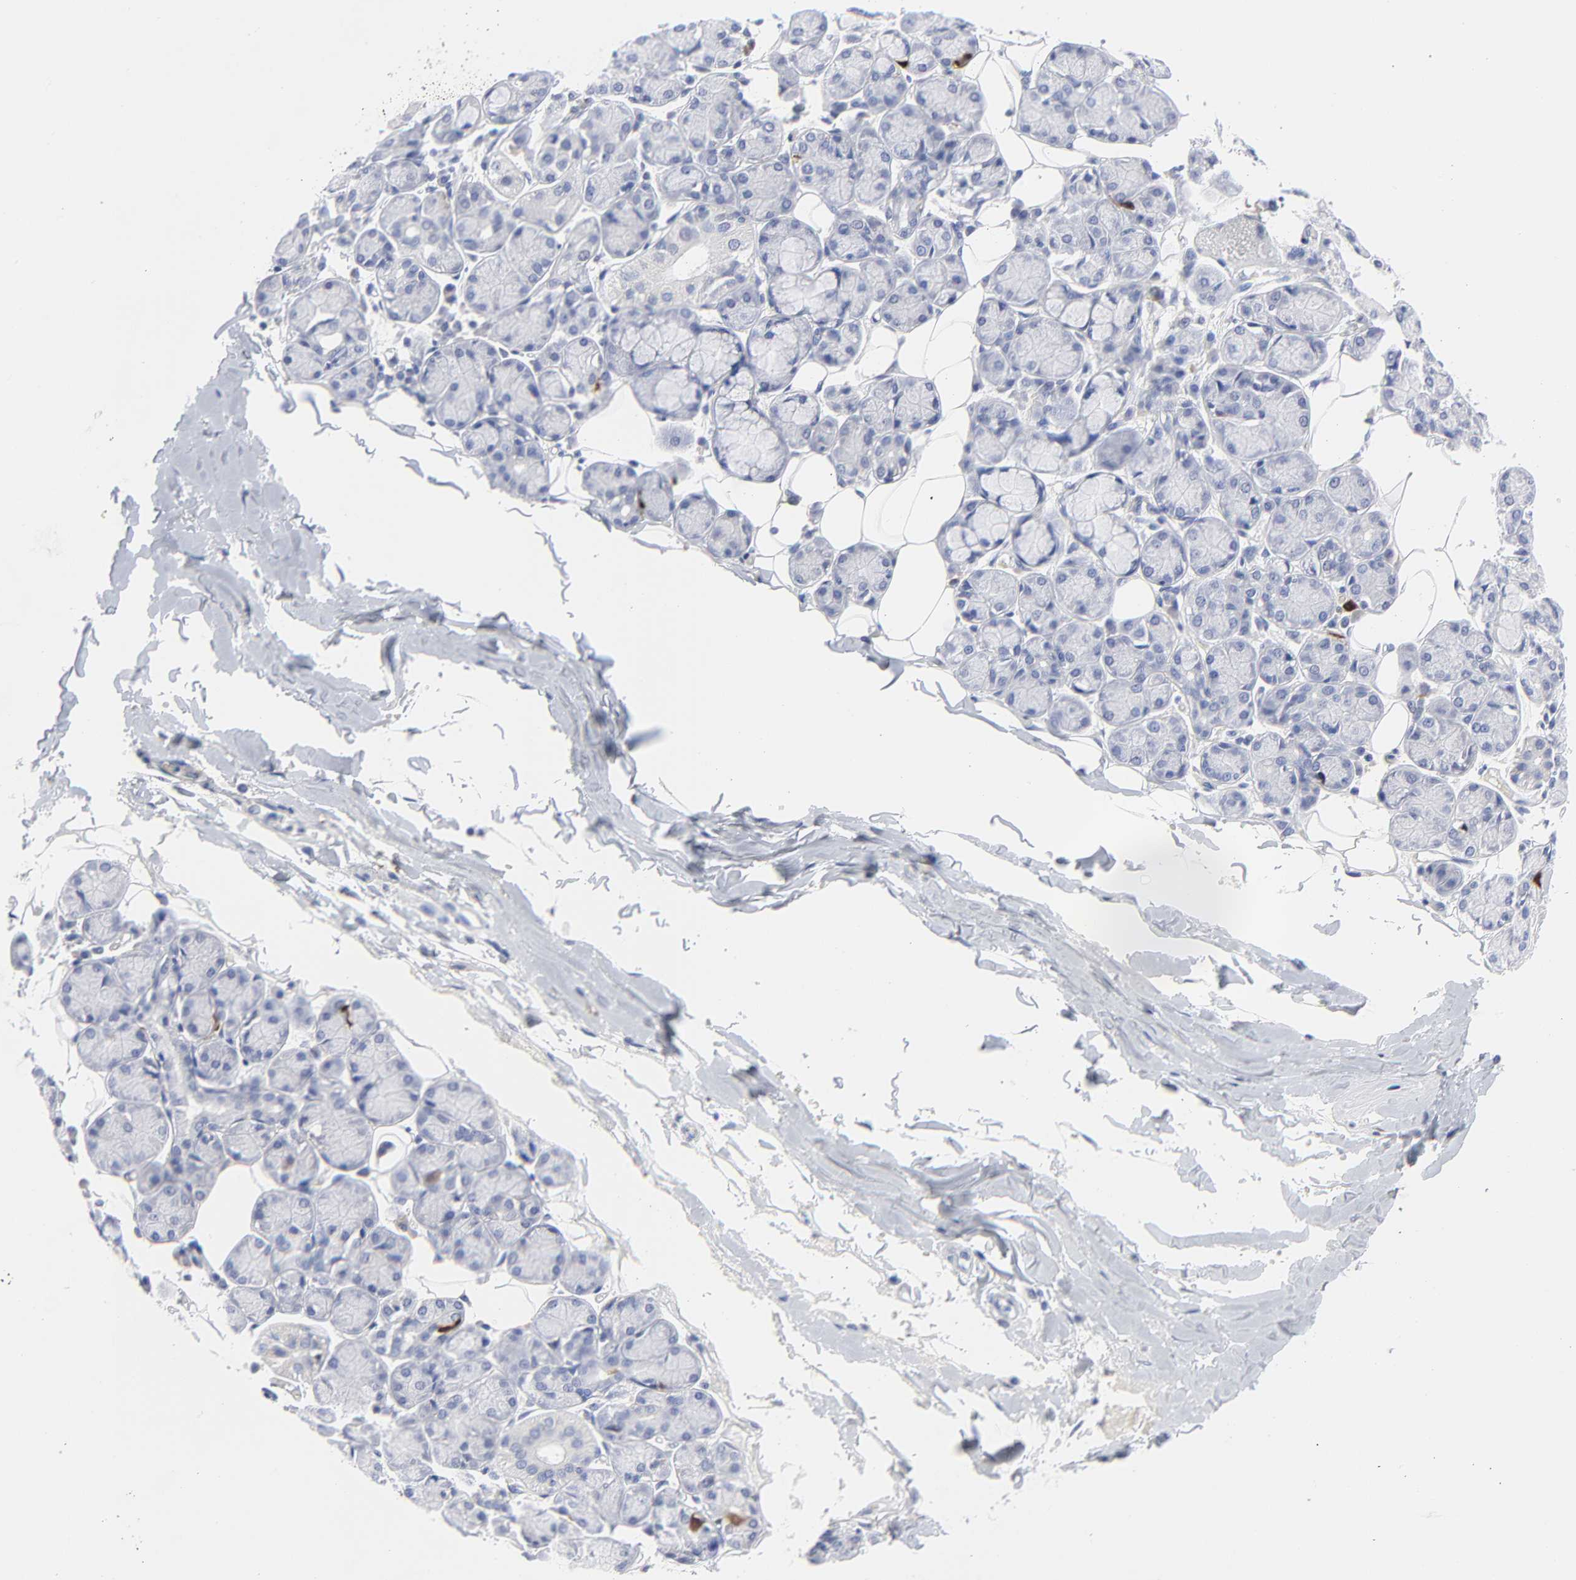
{"staining": {"intensity": "negative", "quantity": "none", "location": "none"}, "tissue": "salivary gland", "cell_type": "Glandular cells", "image_type": "normal", "snomed": [{"axis": "morphology", "description": "Normal tissue, NOS"}, {"axis": "topography", "description": "Salivary gland"}], "caption": "Immunohistochemistry (IHC) of benign salivary gland demonstrates no positivity in glandular cells.", "gene": "CDK1", "patient": {"sex": "male", "age": 54}}